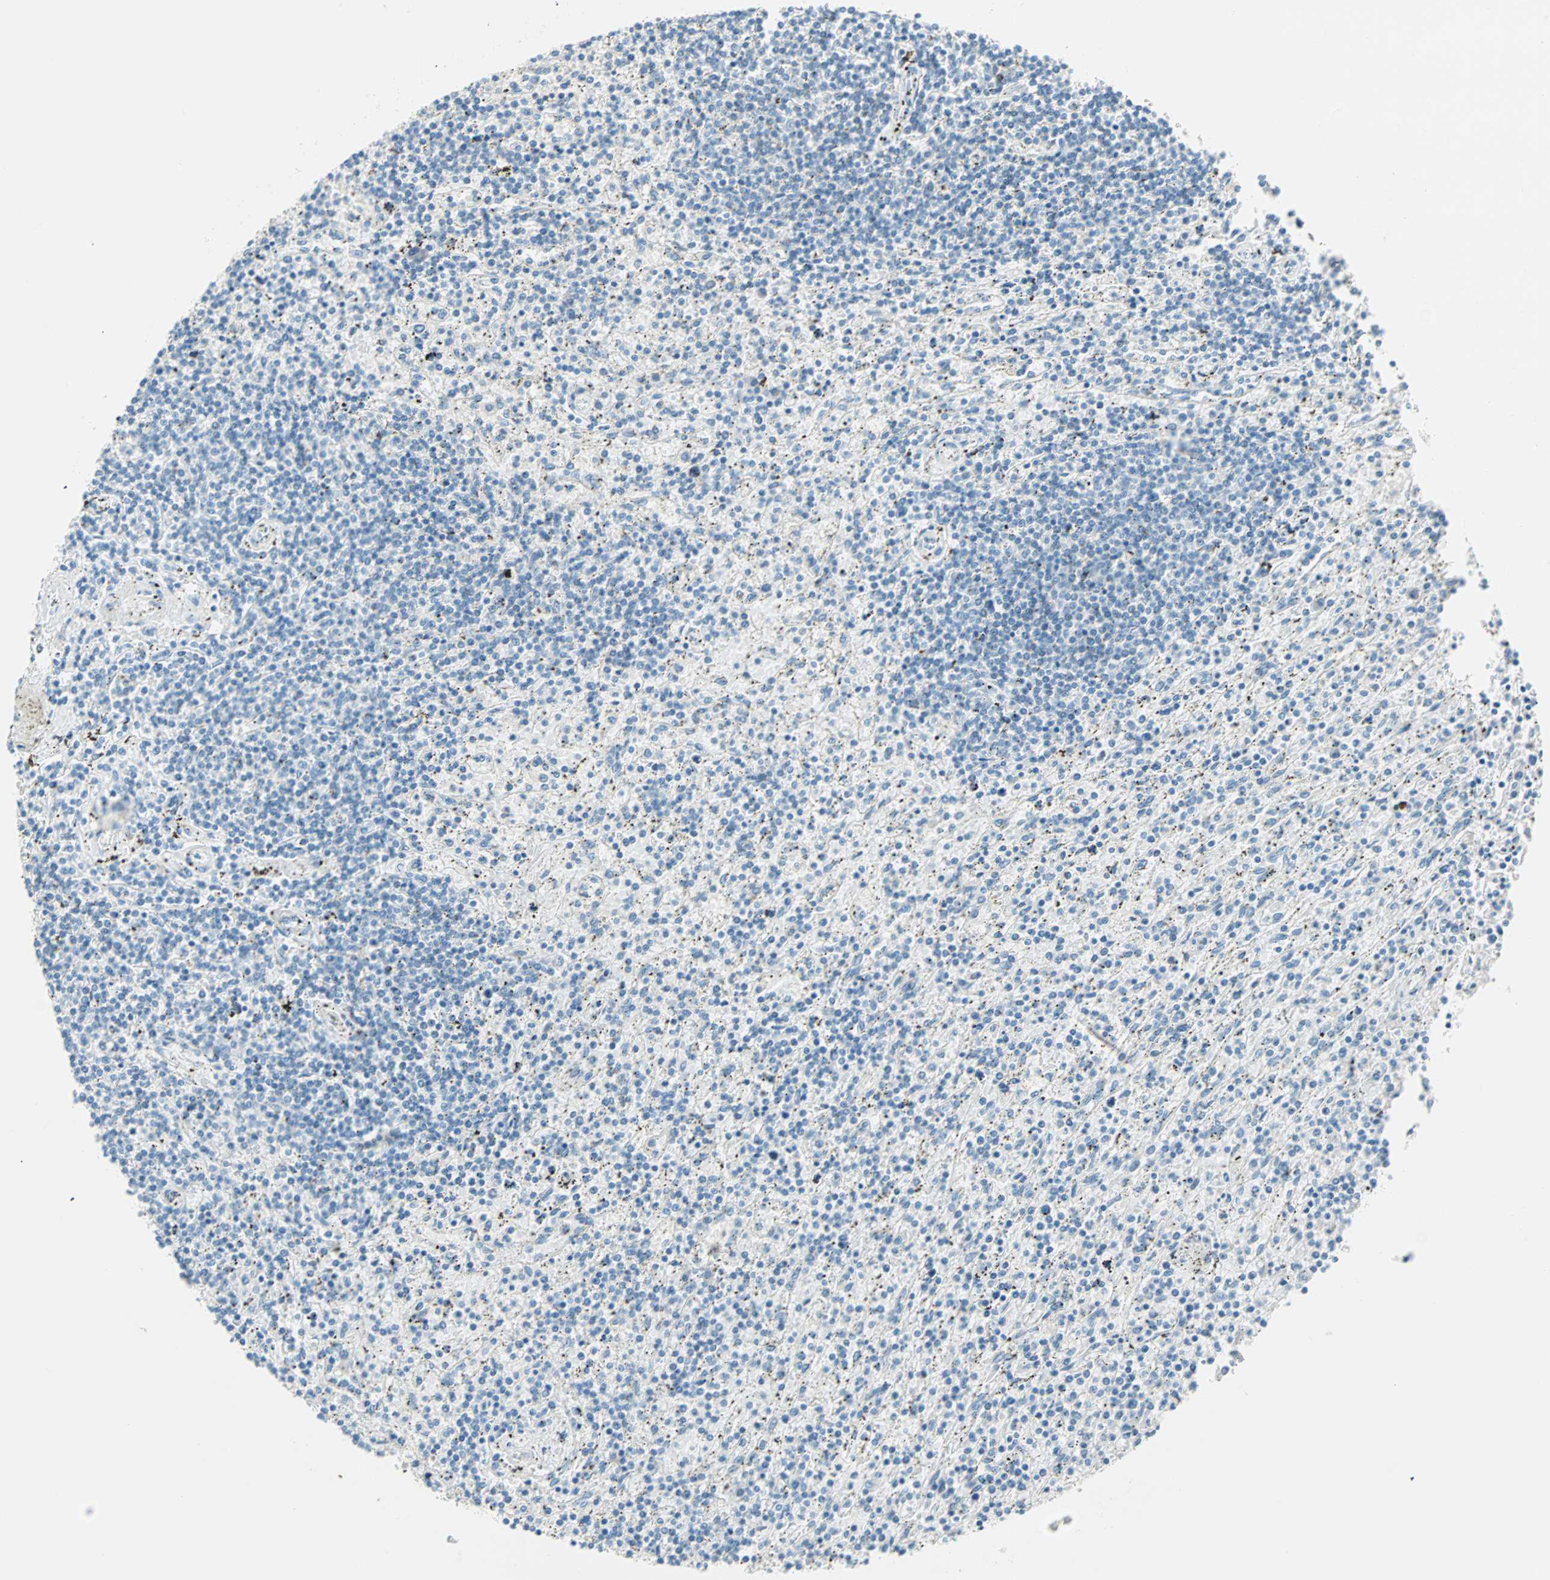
{"staining": {"intensity": "negative", "quantity": "none", "location": "none"}, "tissue": "lymphoma", "cell_type": "Tumor cells", "image_type": "cancer", "snomed": [{"axis": "morphology", "description": "Malignant lymphoma, non-Hodgkin's type, Low grade"}, {"axis": "topography", "description": "Spleen"}], "caption": "The immunohistochemistry (IHC) histopathology image has no significant expression in tumor cells of lymphoma tissue.", "gene": "ATF6", "patient": {"sex": "male", "age": 73}}